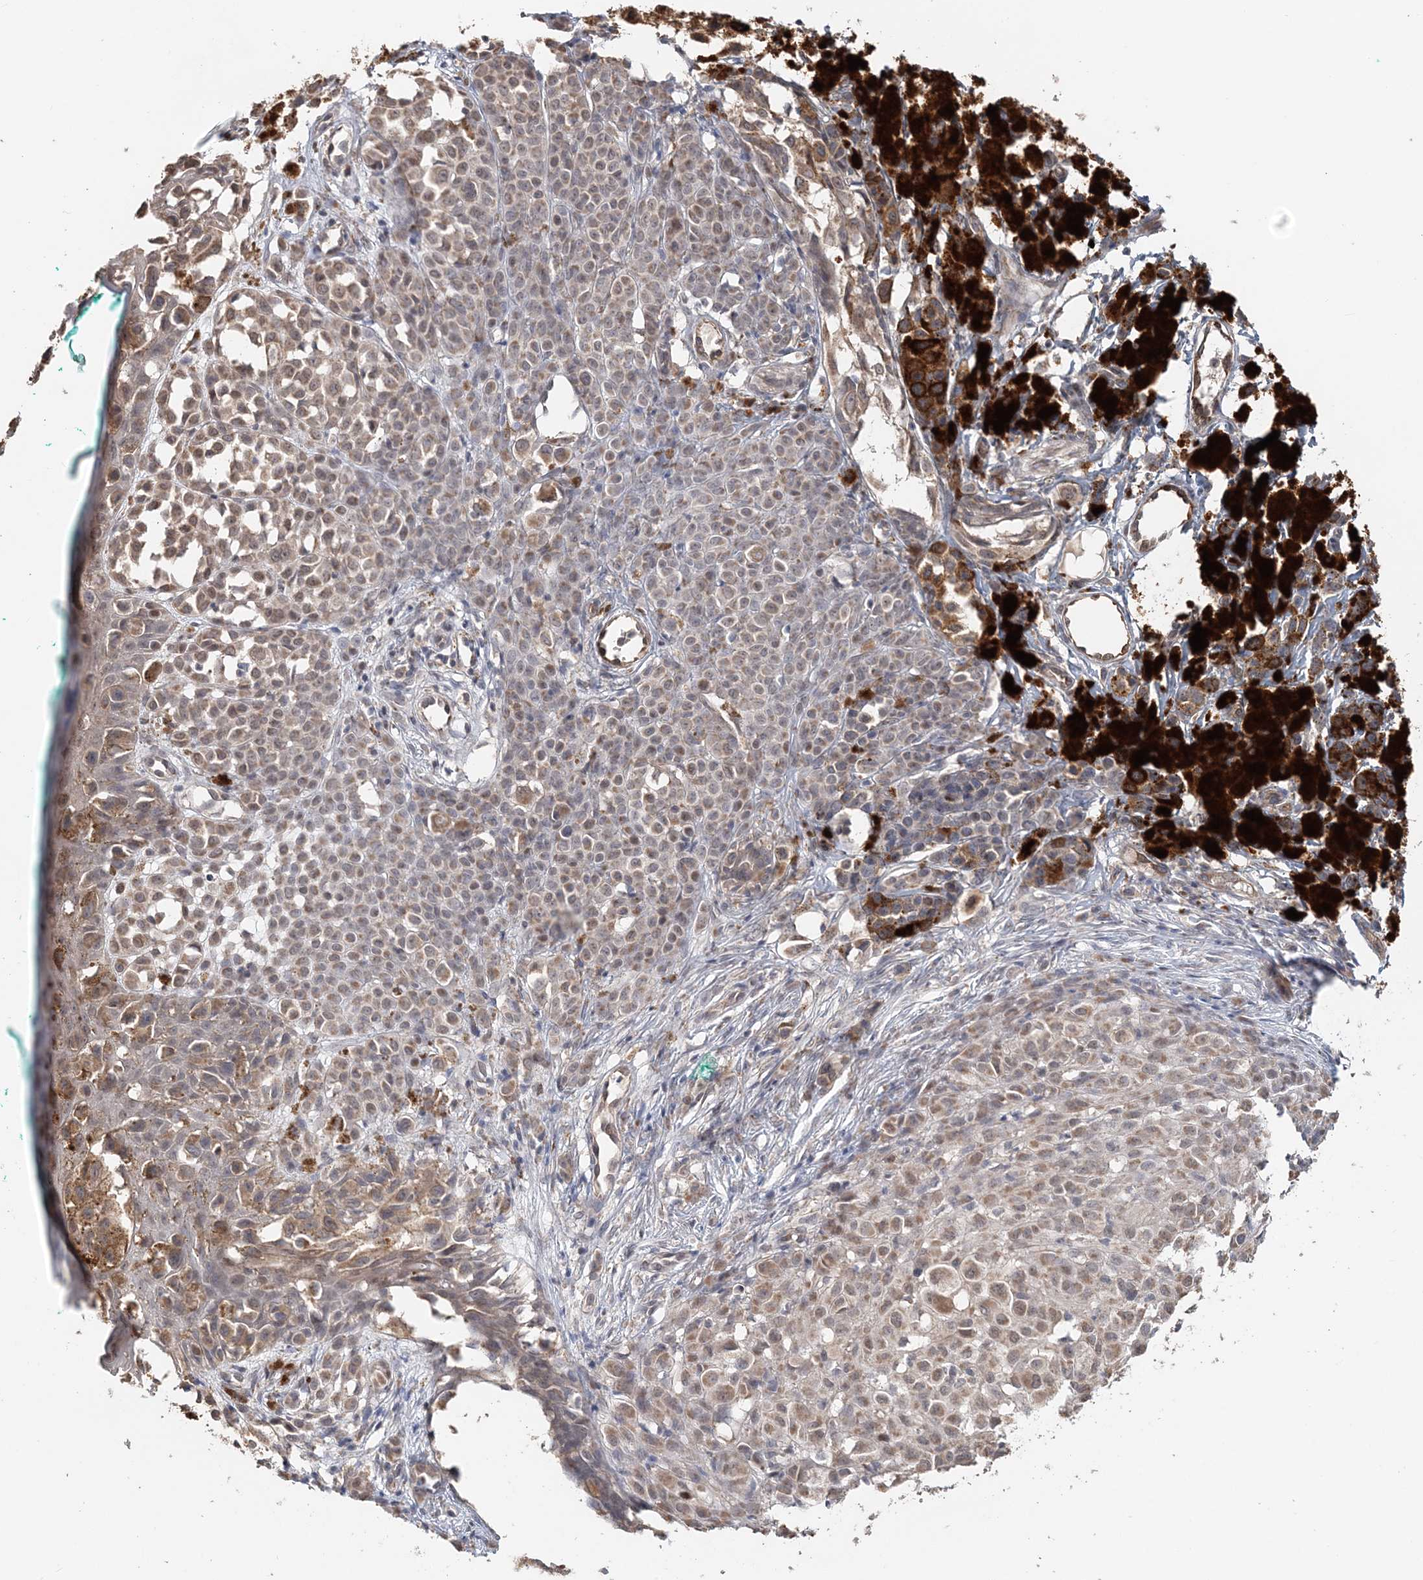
{"staining": {"intensity": "weak", "quantity": "25%-75%", "location": "cytoplasmic/membranous,nuclear"}, "tissue": "melanoma", "cell_type": "Tumor cells", "image_type": "cancer", "snomed": [{"axis": "morphology", "description": "Malignant melanoma, NOS"}, {"axis": "topography", "description": "Skin of leg"}], "caption": "The photomicrograph shows immunohistochemical staining of melanoma. There is weak cytoplasmic/membranous and nuclear staining is appreciated in about 25%-75% of tumor cells. The staining is performed using DAB brown chromogen to label protein expression. The nuclei are counter-stained blue using hematoxylin.", "gene": "FBXO38", "patient": {"sex": "female", "age": 72}}